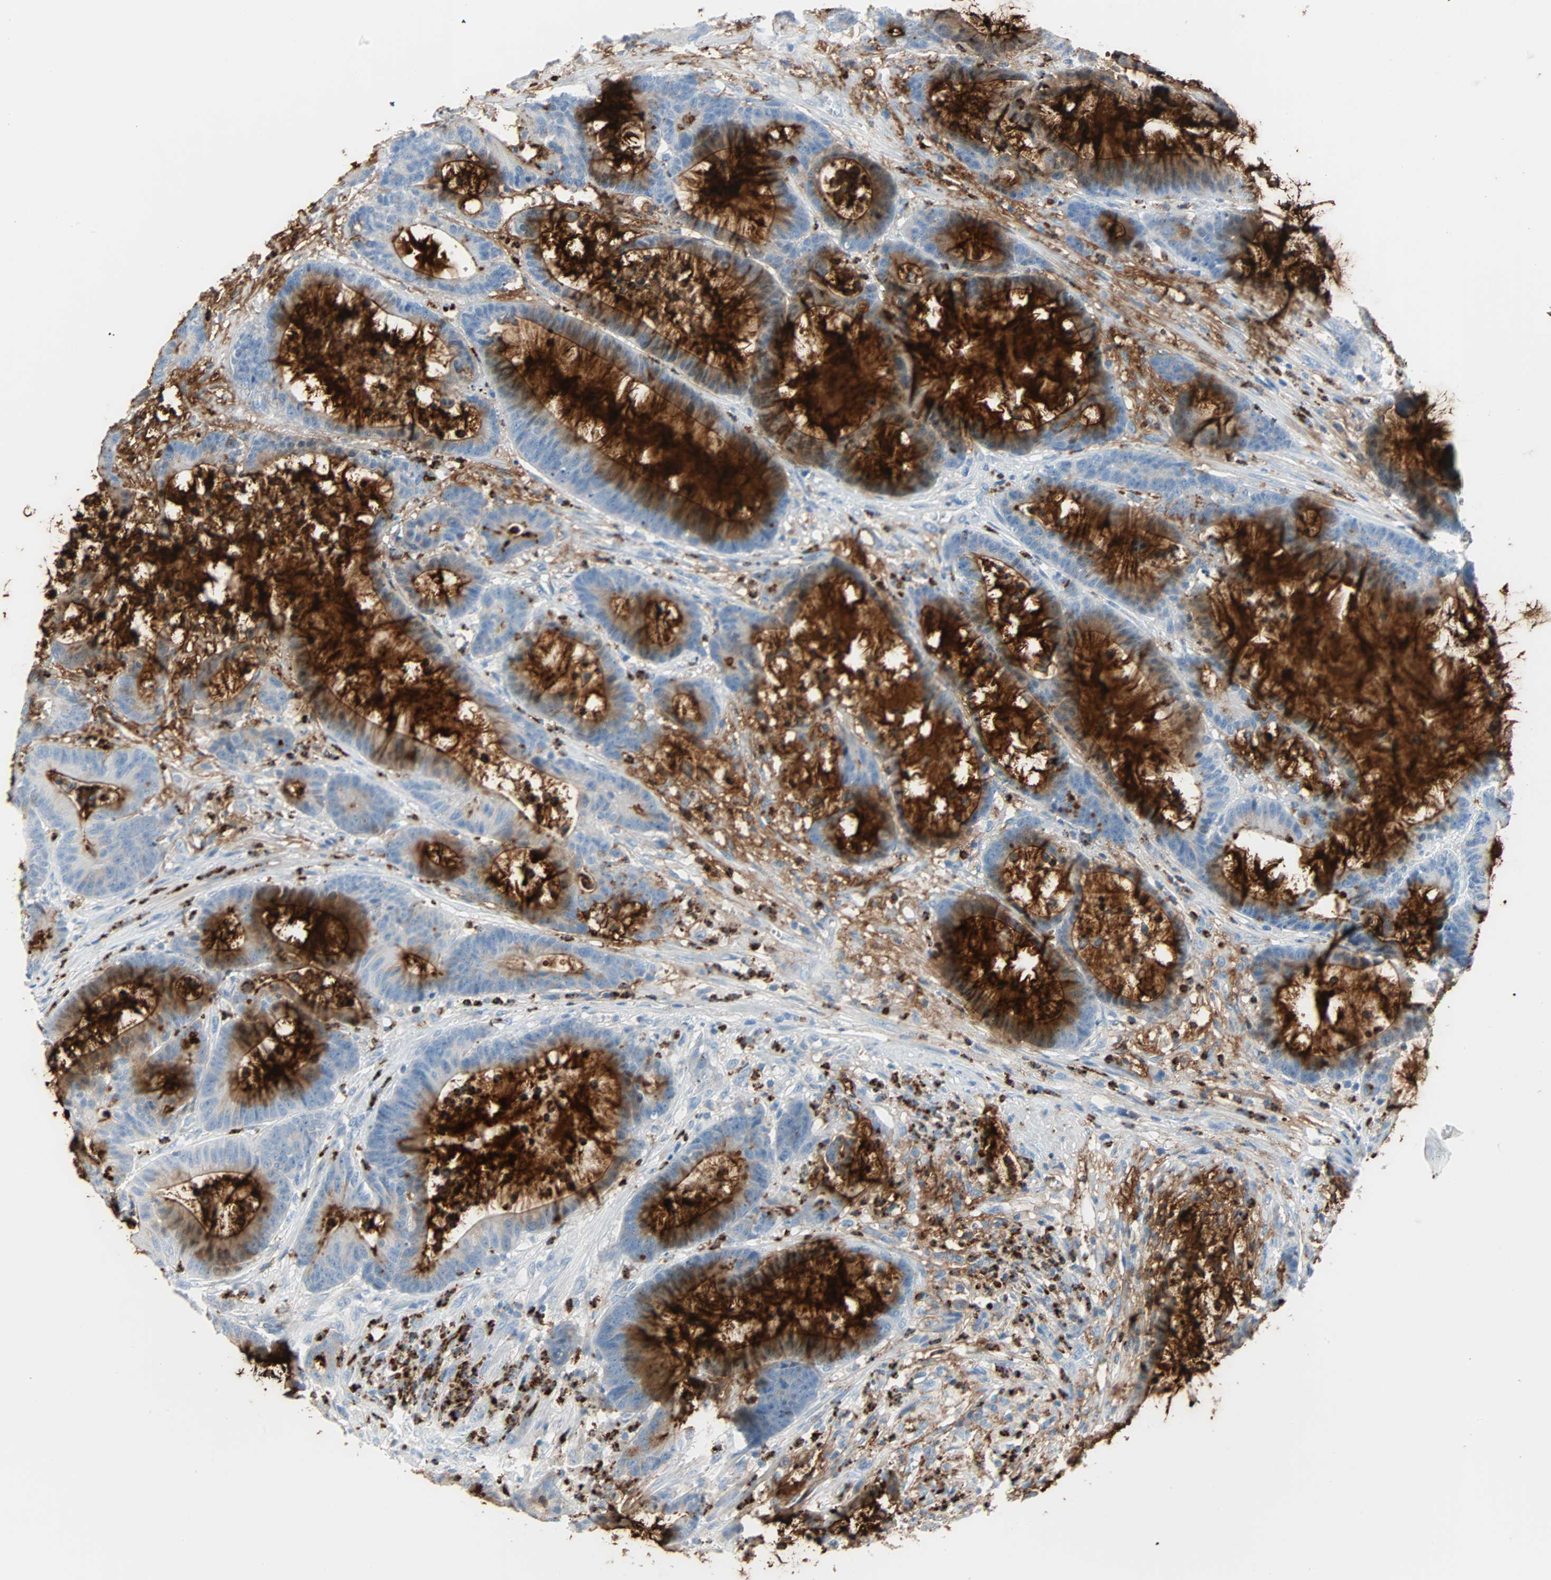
{"staining": {"intensity": "strong", "quantity": "25%-75%", "location": "cytoplasmic/membranous"}, "tissue": "colorectal cancer", "cell_type": "Tumor cells", "image_type": "cancer", "snomed": [{"axis": "morphology", "description": "Adenocarcinoma, NOS"}, {"axis": "topography", "description": "Colon"}], "caption": "DAB immunohistochemical staining of colorectal cancer reveals strong cytoplasmic/membranous protein staining in about 25%-75% of tumor cells. (DAB = brown stain, brightfield microscopy at high magnification).", "gene": "CLEC4A", "patient": {"sex": "female", "age": 84}}